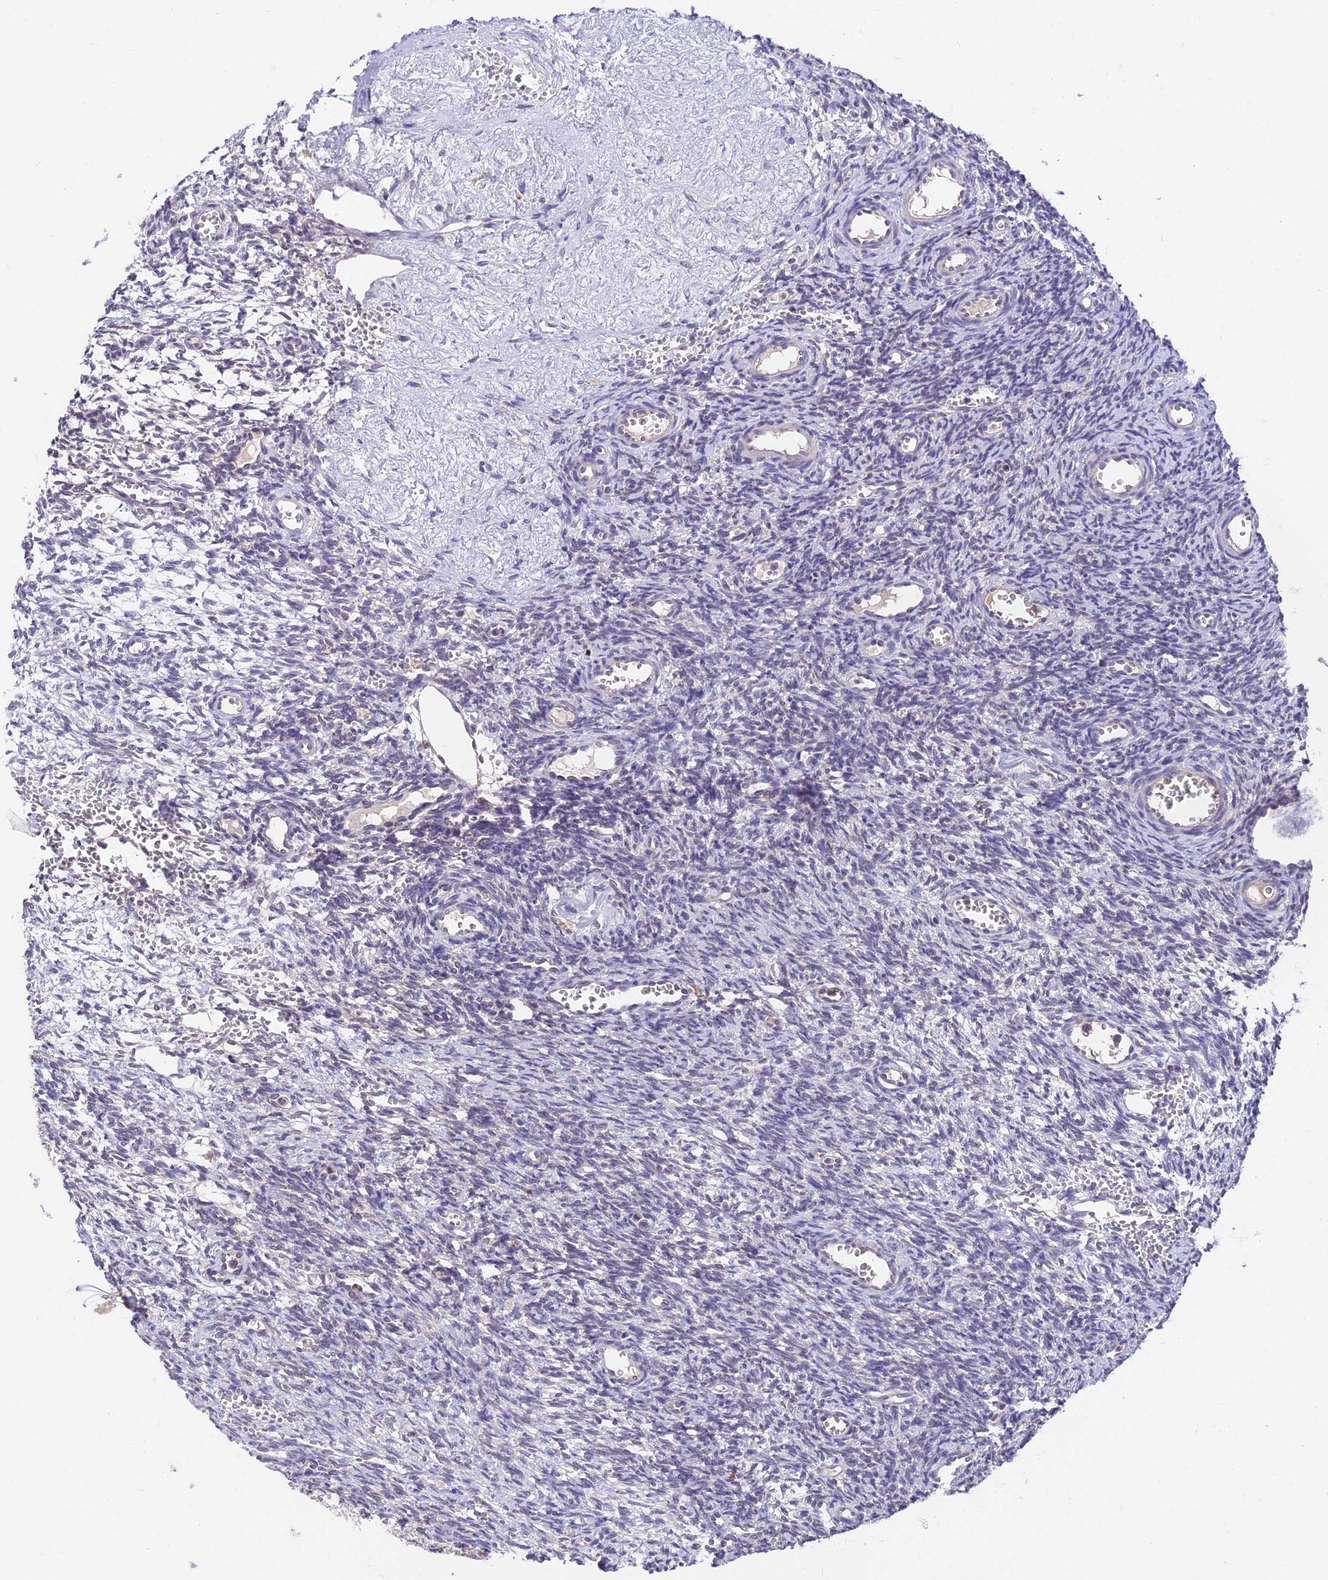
{"staining": {"intensity": "moderate", "quantity": "25%-75%", "location": "cytoplasmic/membranous"}, "tissue": "ovary", "cell_type": "Follicle cells", "image_type": "normal", "snomed": [{"axis": "morphology", "description": "Normal tissue, NOS"}, {"axis": "topography", "description": "Ovary"}], "caption": "Protein staining reveals moderate cytoplasmic/membranous staining in about 25%-75% of follicle cells in normal ovary.", "gene": "PGK1", "patient": {"sex": "female", "age": 39}}